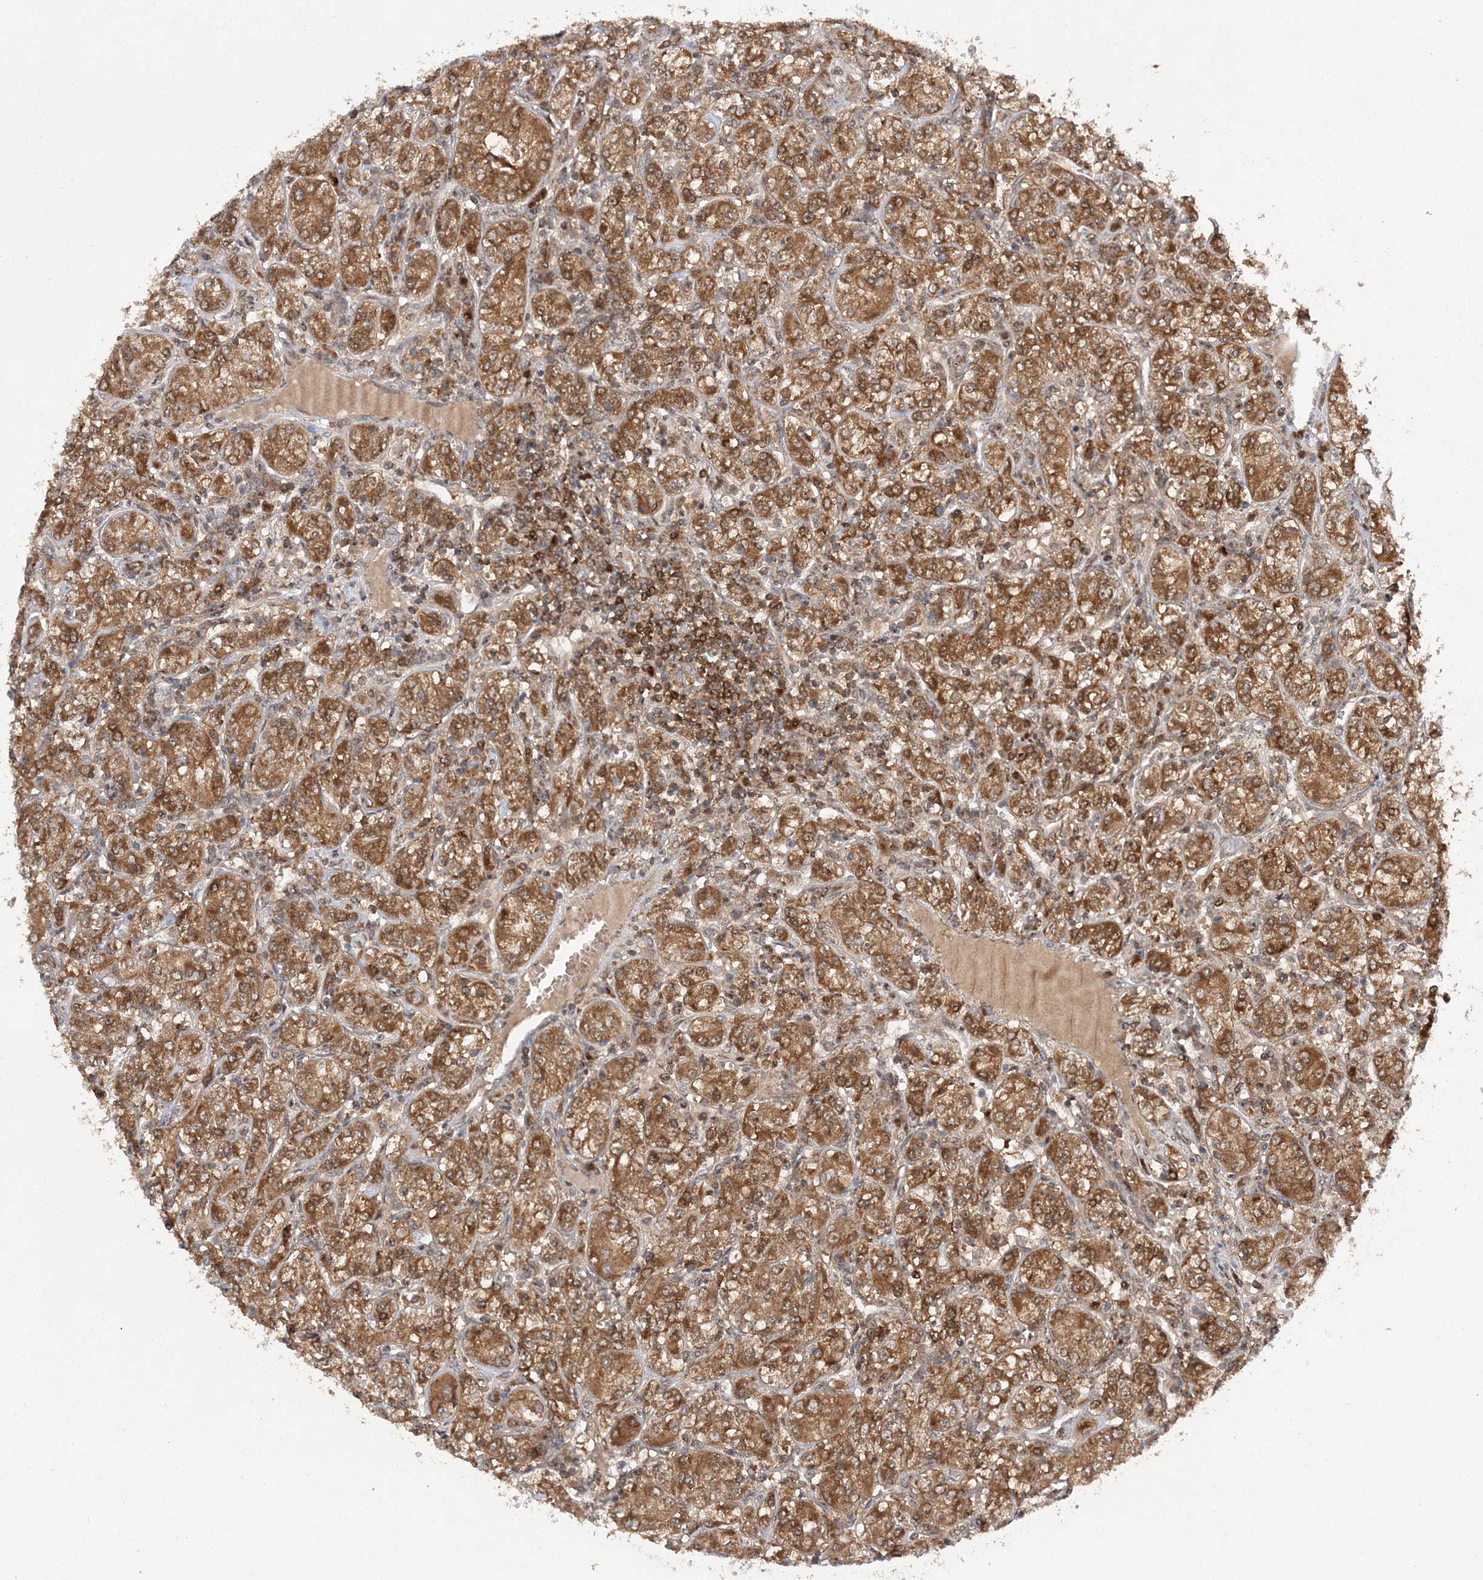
{"staining": {"intensity": "strong", "quantity": ">75%", "location": "cytoplasmic/membranous"}, "tissue": "renal cancer", "cell_type": "Tumor cells", "image_type": "cancer", "snomed": [{"axis": "morphology", "description": "Adenocarcinoma, NOS"}, {"axis": "topography", "description": "Kidney"}], "caption": "Immunohistochemistry image of human adenocarcinoma (renal) stained for a protein (brown), which shows high levels of strong cytoplasmic/membranous expression in about >75% of tumor cells.", "gene": "NIF3L1", "patient": {"sex": "male", "age": 77}}